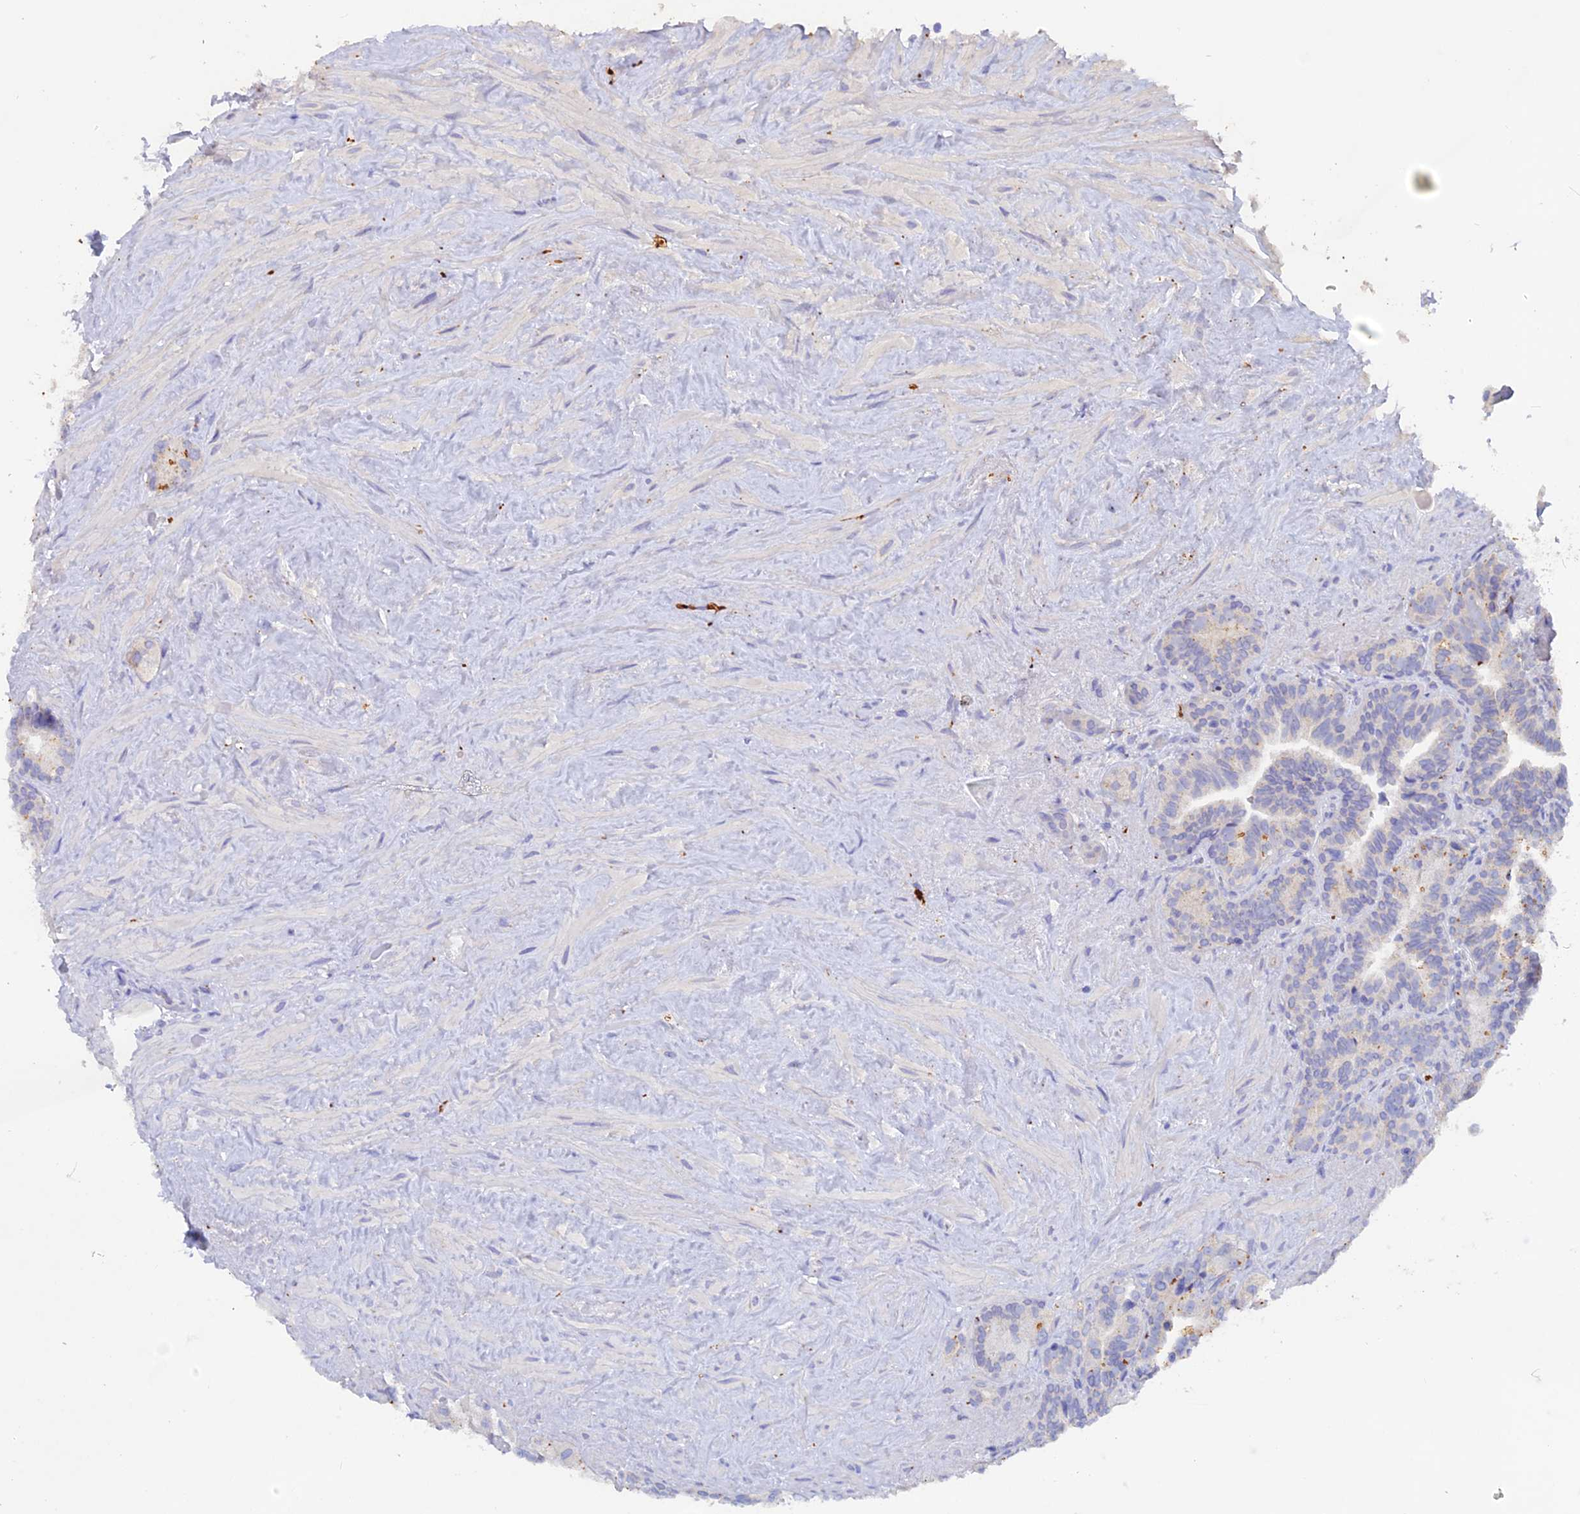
{"staining": {"intensity": "moderate", "quantity": "<25%", "location": "cytoplasmic/membranous"}, "tissue": "seminal vesicle", "cell_type": "Glandular cells", "image_type": "normal", "snomed": [{"axis": "morphology", "description": "Normal tissue, NOS"}, {"axis": "topography", "description": "Seminal veicle"}], "caption": "This histopathology image reveals IHC staining of benign human seminal vesicle, with low moderate cytoplasmic/membranous staining in about <25% of glandular cells.", "gene": "SLC26A4", "patient": {"sex": "male", "age": 68}}